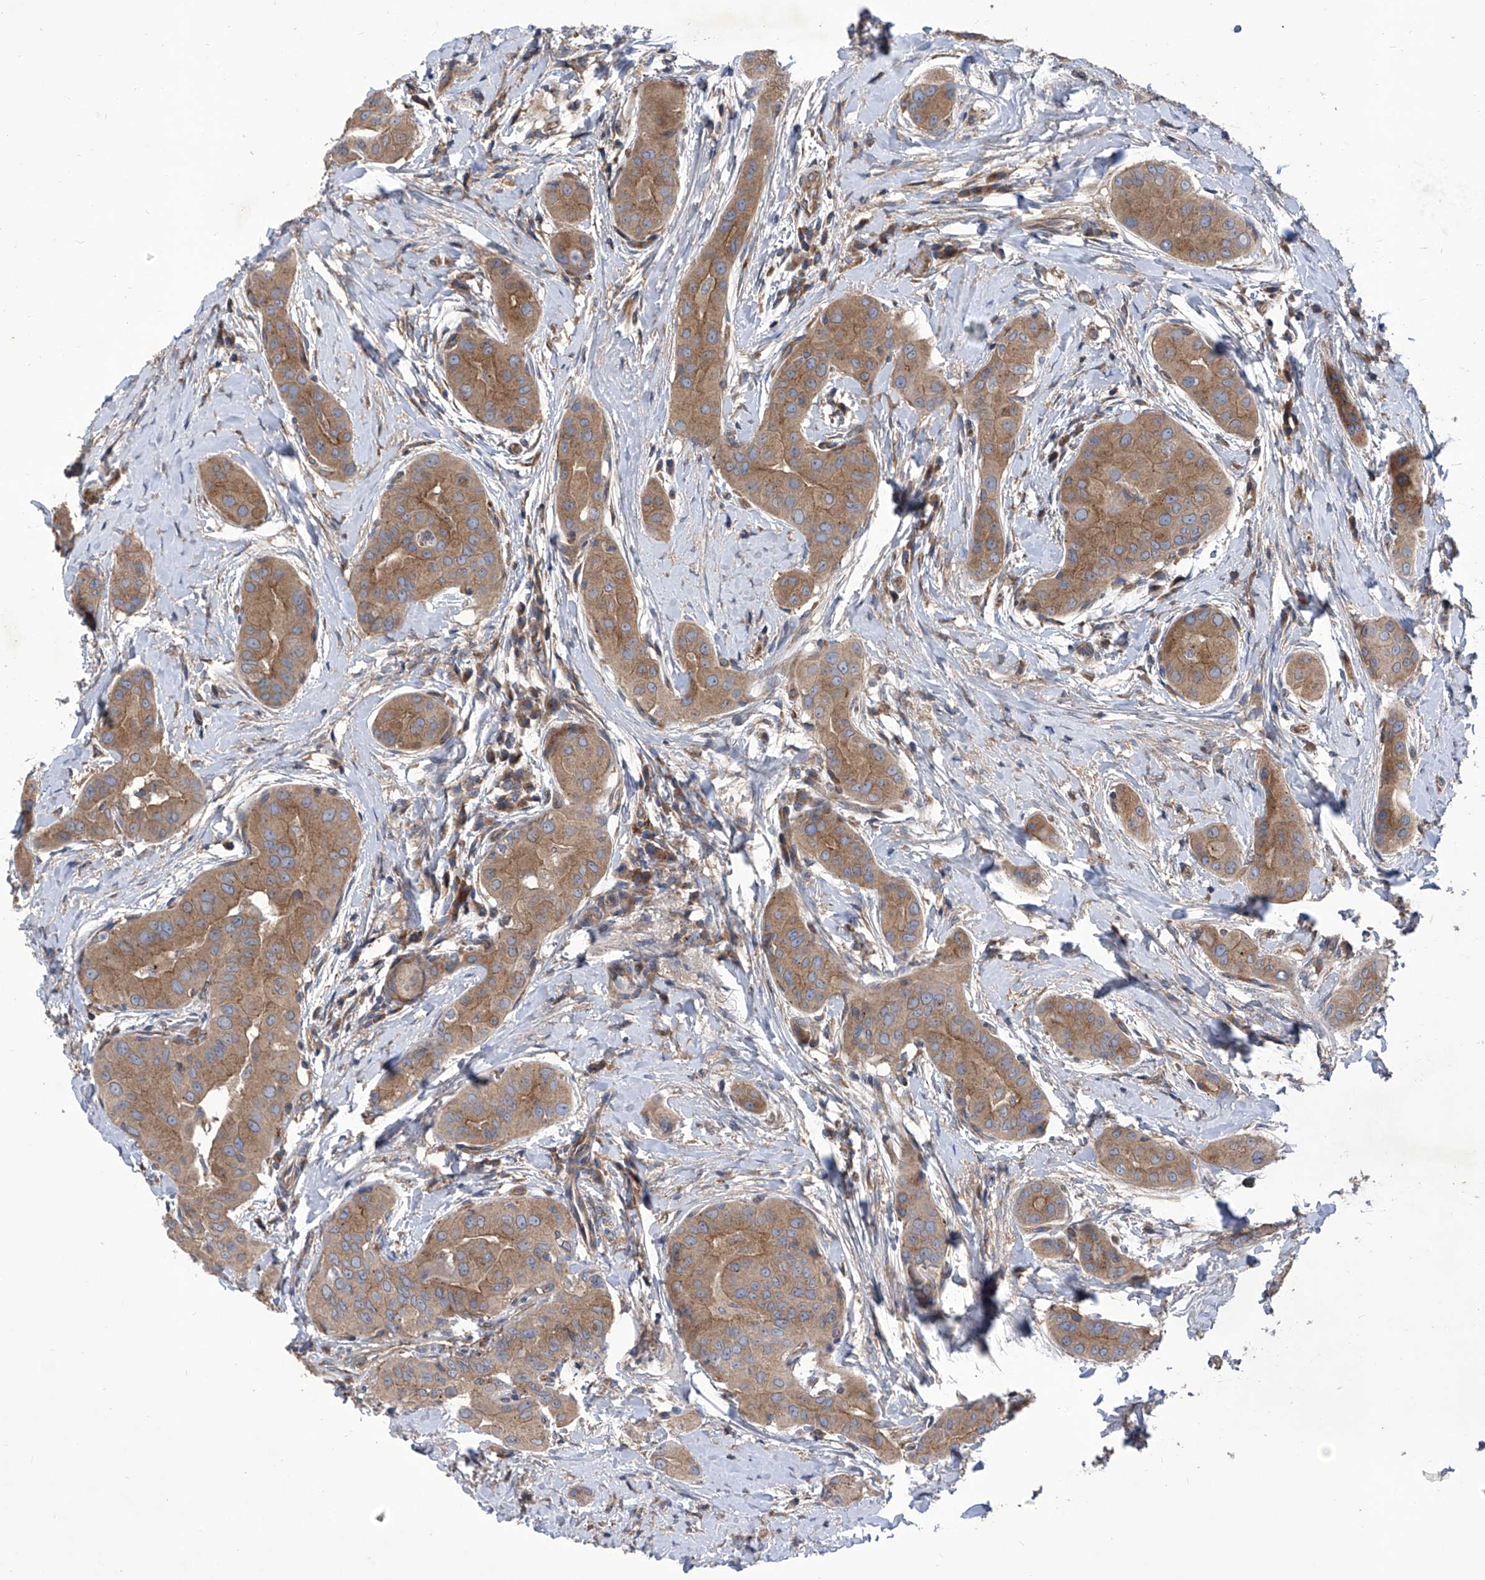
{"staining": {"intensity": "moderate", "quantity": ">75%", "location": "cytoplasmic/membranous"}, "tissue": "thyroid cancer", "cell_type": "Tumor cells", "image_type": "cancer", "snomed": [{"axis": "morphology", "description": "Papillary adenocarcinoma, NOS"}, {"axis": "topography", "description": "Thyroid gland"}], "caption": "High-magnification brightfield microscopy of thyroid papillary adenocarcinoma stained with DAB (brown) and counterstained with hematoxylin (blue). tumor cells exhibit moderate cytoplasmic/membranous expression is appreciated in about>75% of cells.", "gene": "TJAP1", "patient": {"sex": "male", "age": 33}}